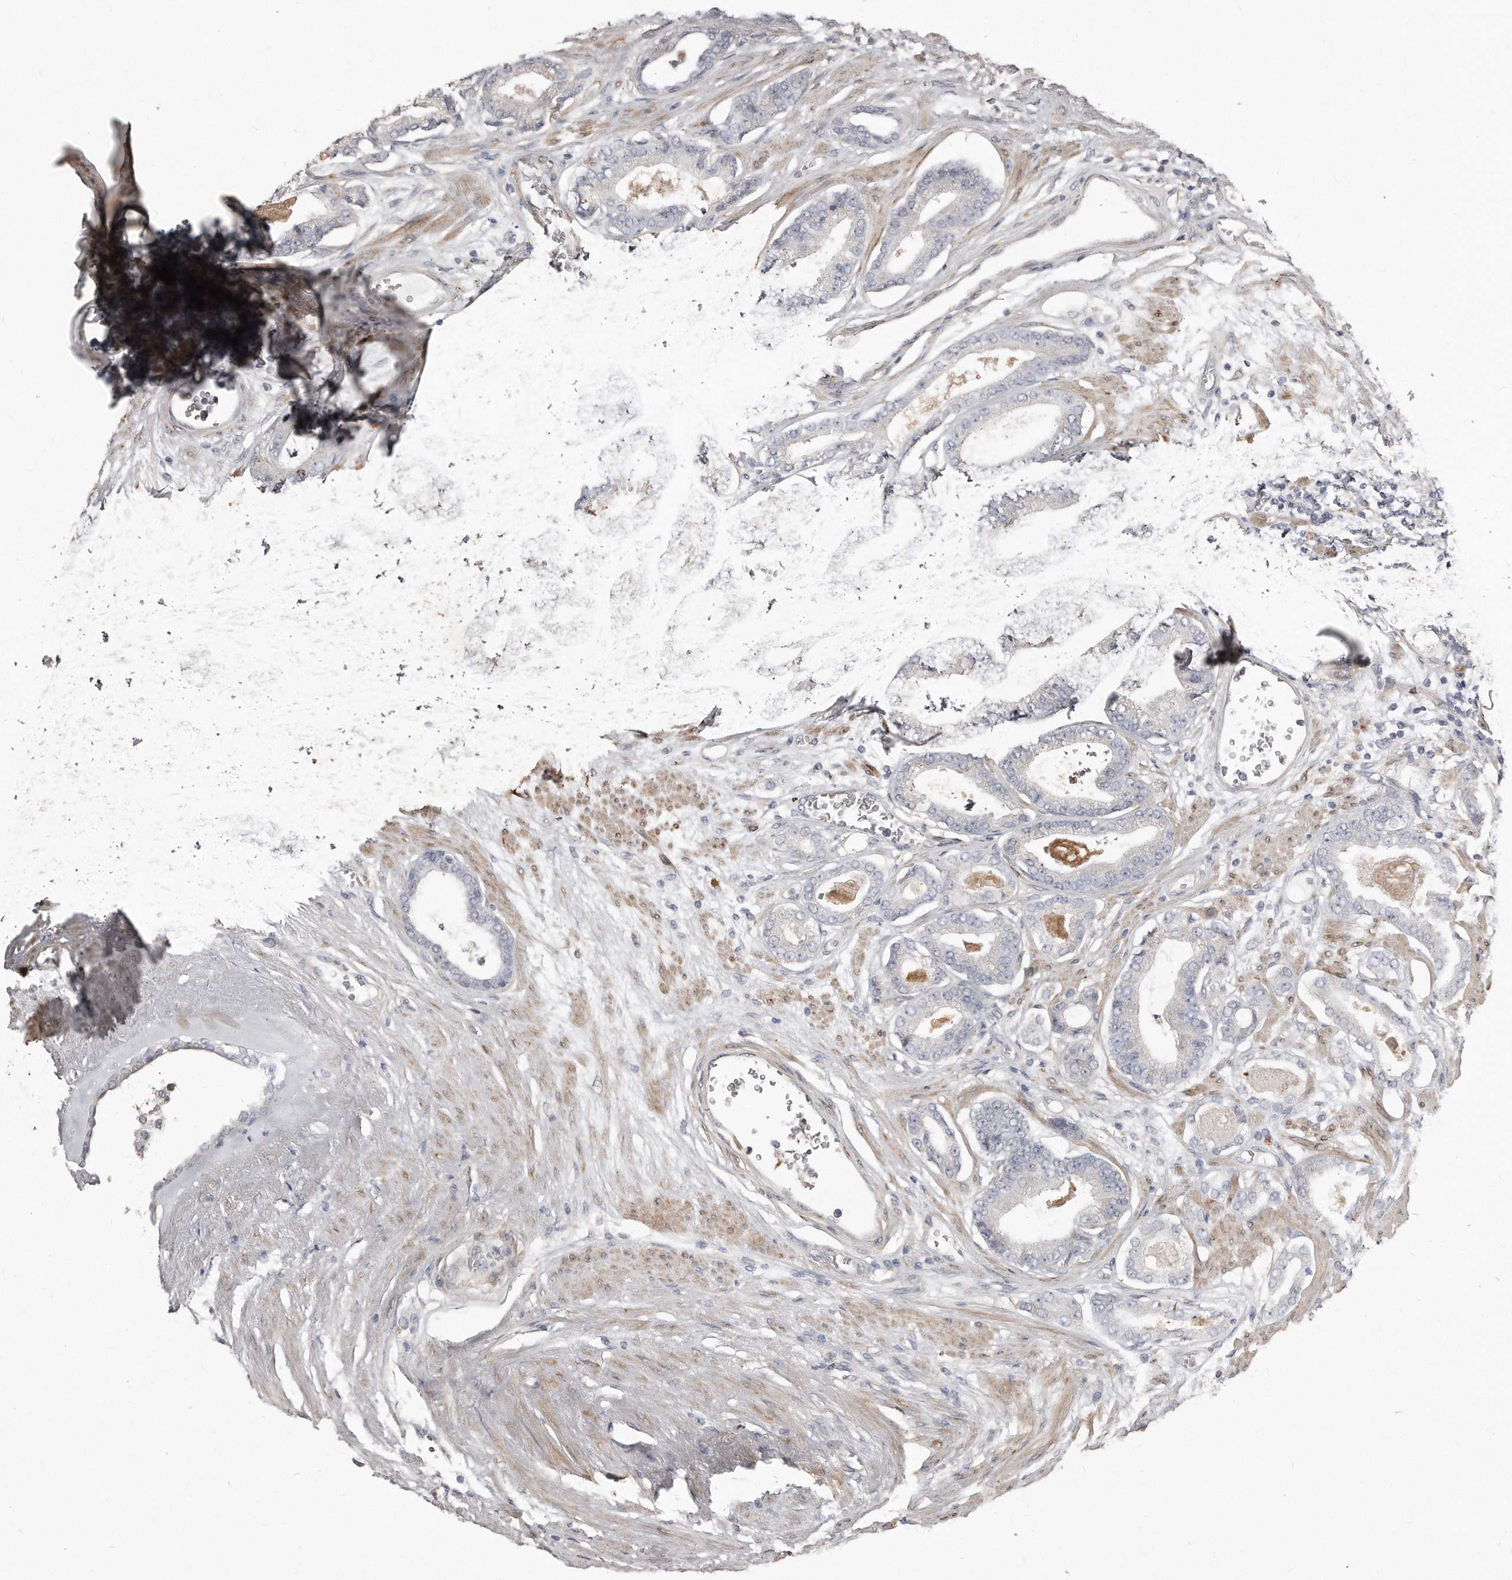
{"staining": {"intensity": "negative", "quantity": "none", "location": "none"}, "tissue": "prostate cancer", "cell_type": "Tumor cells", "image_type": "cancer", "snomed": [{"axis": "morphology", "description": "Adenocarcinoma, Low grade"}, {"axis": "topography", "description": "Prostate"}], "caption": "IHC histopathology image of human low-grade adenocarcinoma (prostate) stained for a protein (brown), which exhibits no expression in tumor cells.", "gene": "LMOD1", "patient": {"sex": "male", "age": 60}}